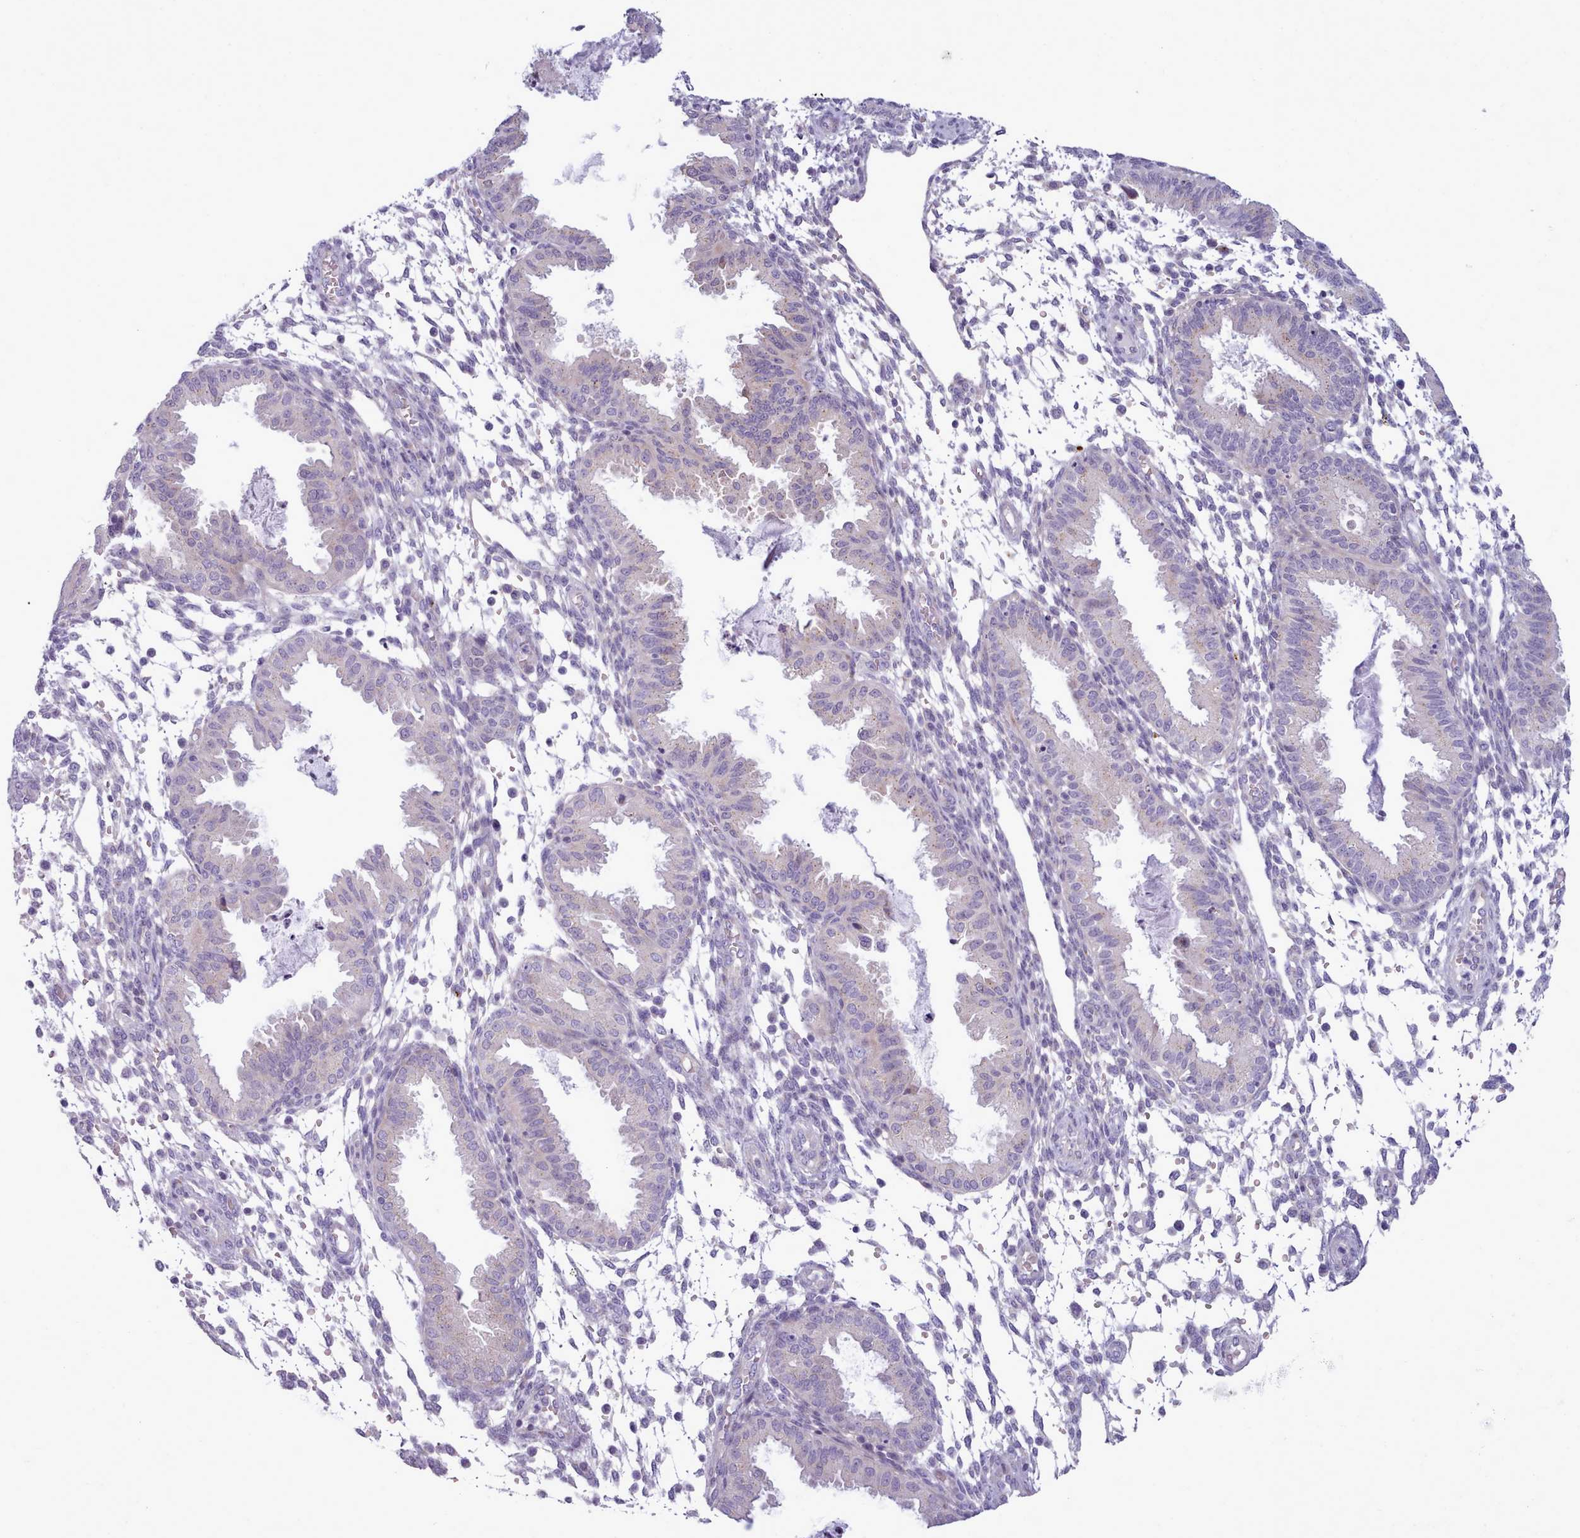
{"staining": {"intensity": "negative", "quantity": "none", "location": "none"}, "tissue": "endometrium", "cell_type": "Cells in endometrial stroma", "image_type": "normal", "snomed": [{"axis": "morphology", "description": "Normal tissue, NOS"}, {"axis": "topography", "description": "Endometrium"}], "caption": "This image is of normal endometrium stained with immunohistochemistry (IHC) to label a protein in brown with the nuclei are counter-stained blue. There is no positivity in cells in endometrial stroma.", "gene": "MYRFL", "patient": {"sex": "female", "age": 33}}